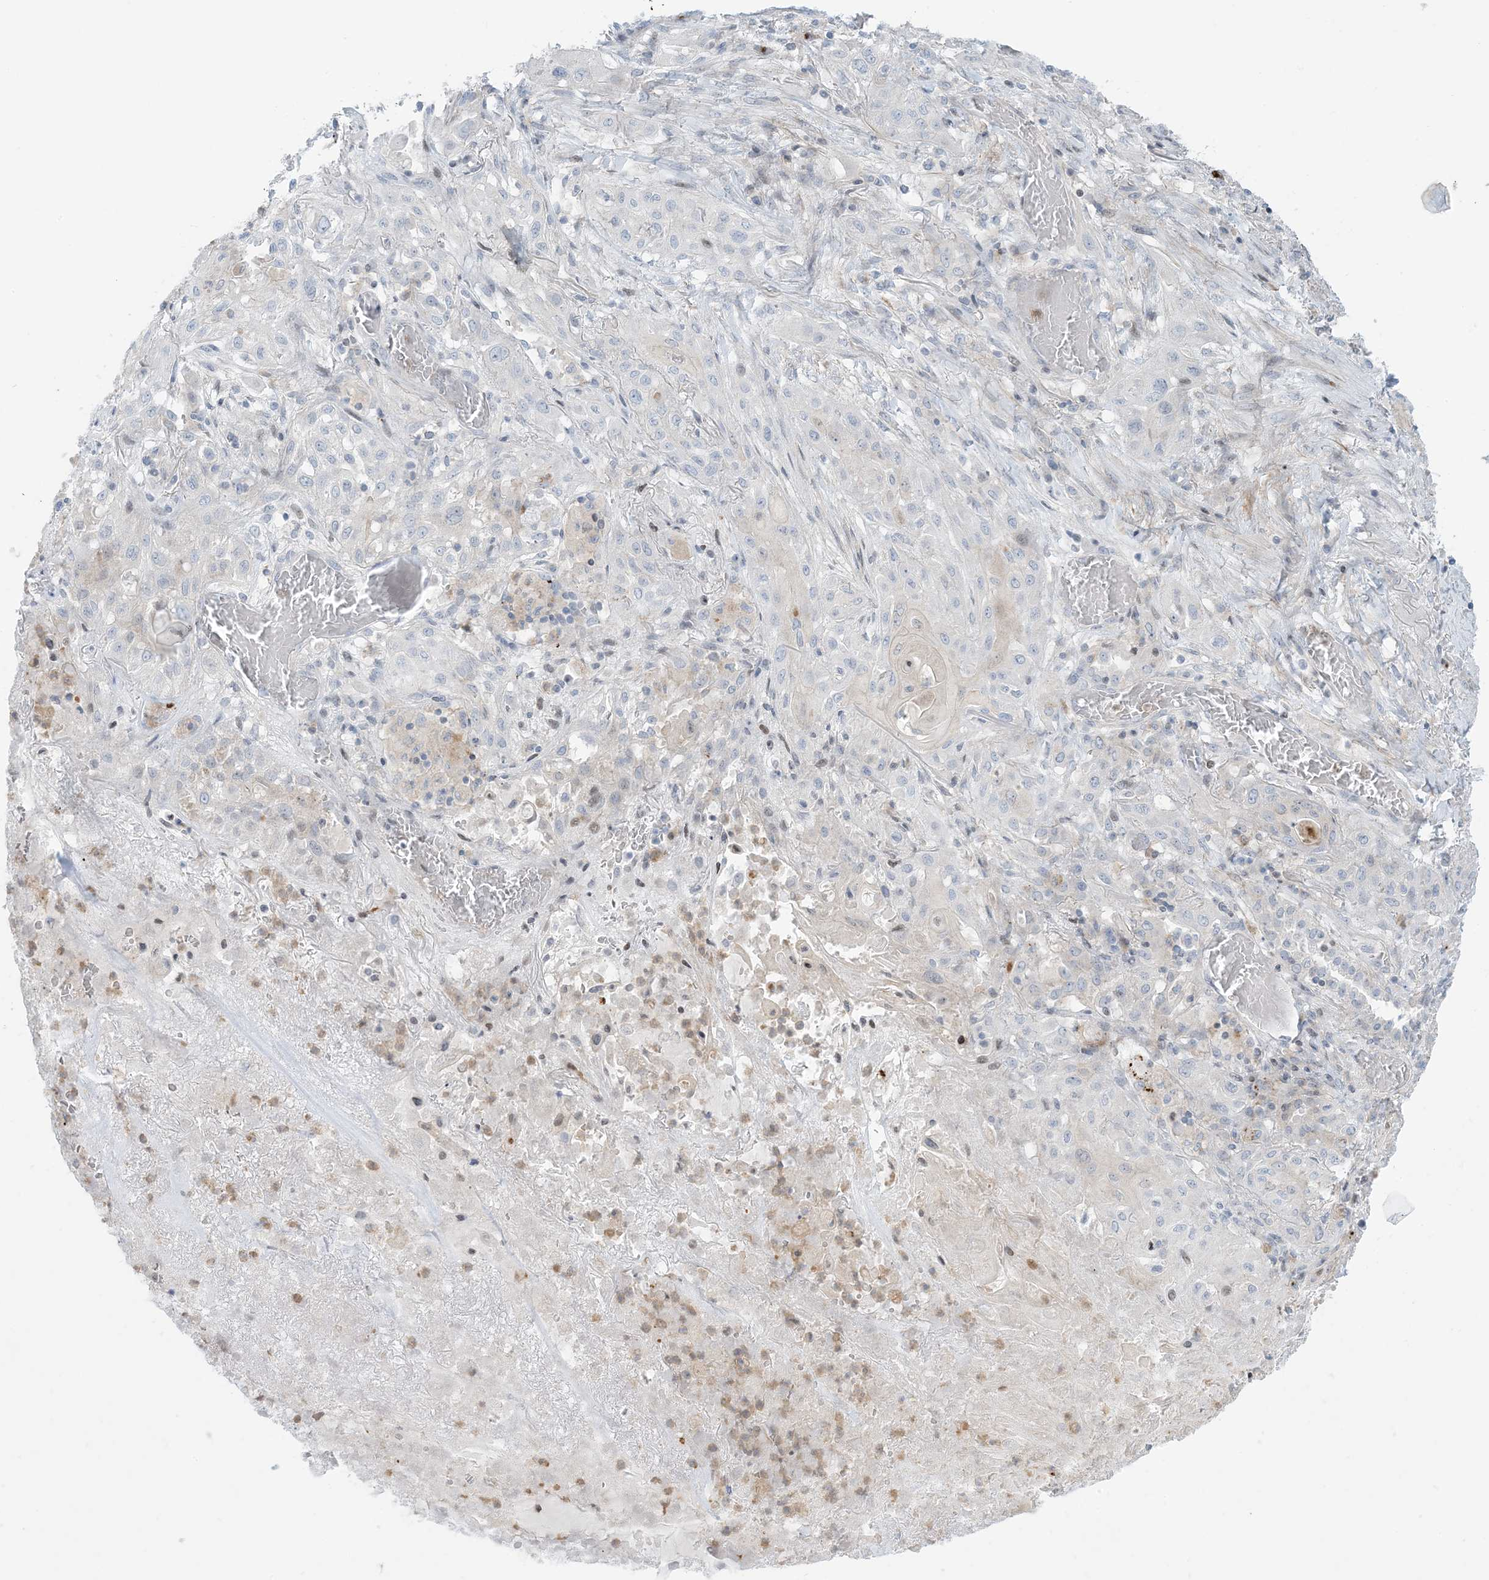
{"staining": {"intensity": "negative", "quantity": "none", "location": "none"}, "tissue": "lung cancer", "cell_type": "Tumor cells", "image_type": "cancer", "snomed": [{"axis": "morphology", "description": "Squamous cell carcinoma, NOS"}, {"axis": "topography", "description": "Lung"}], "caption": "The histopathology image shows no significant positivity in tumor cells of lung cancer. (Stains: DAB immunohistochemistry with hematoxylin counter stain, Microscopy: brightfield microscopy at high magnification).", "gene": "AFTPH", "patient": {"sex": "female", "age": 47}}